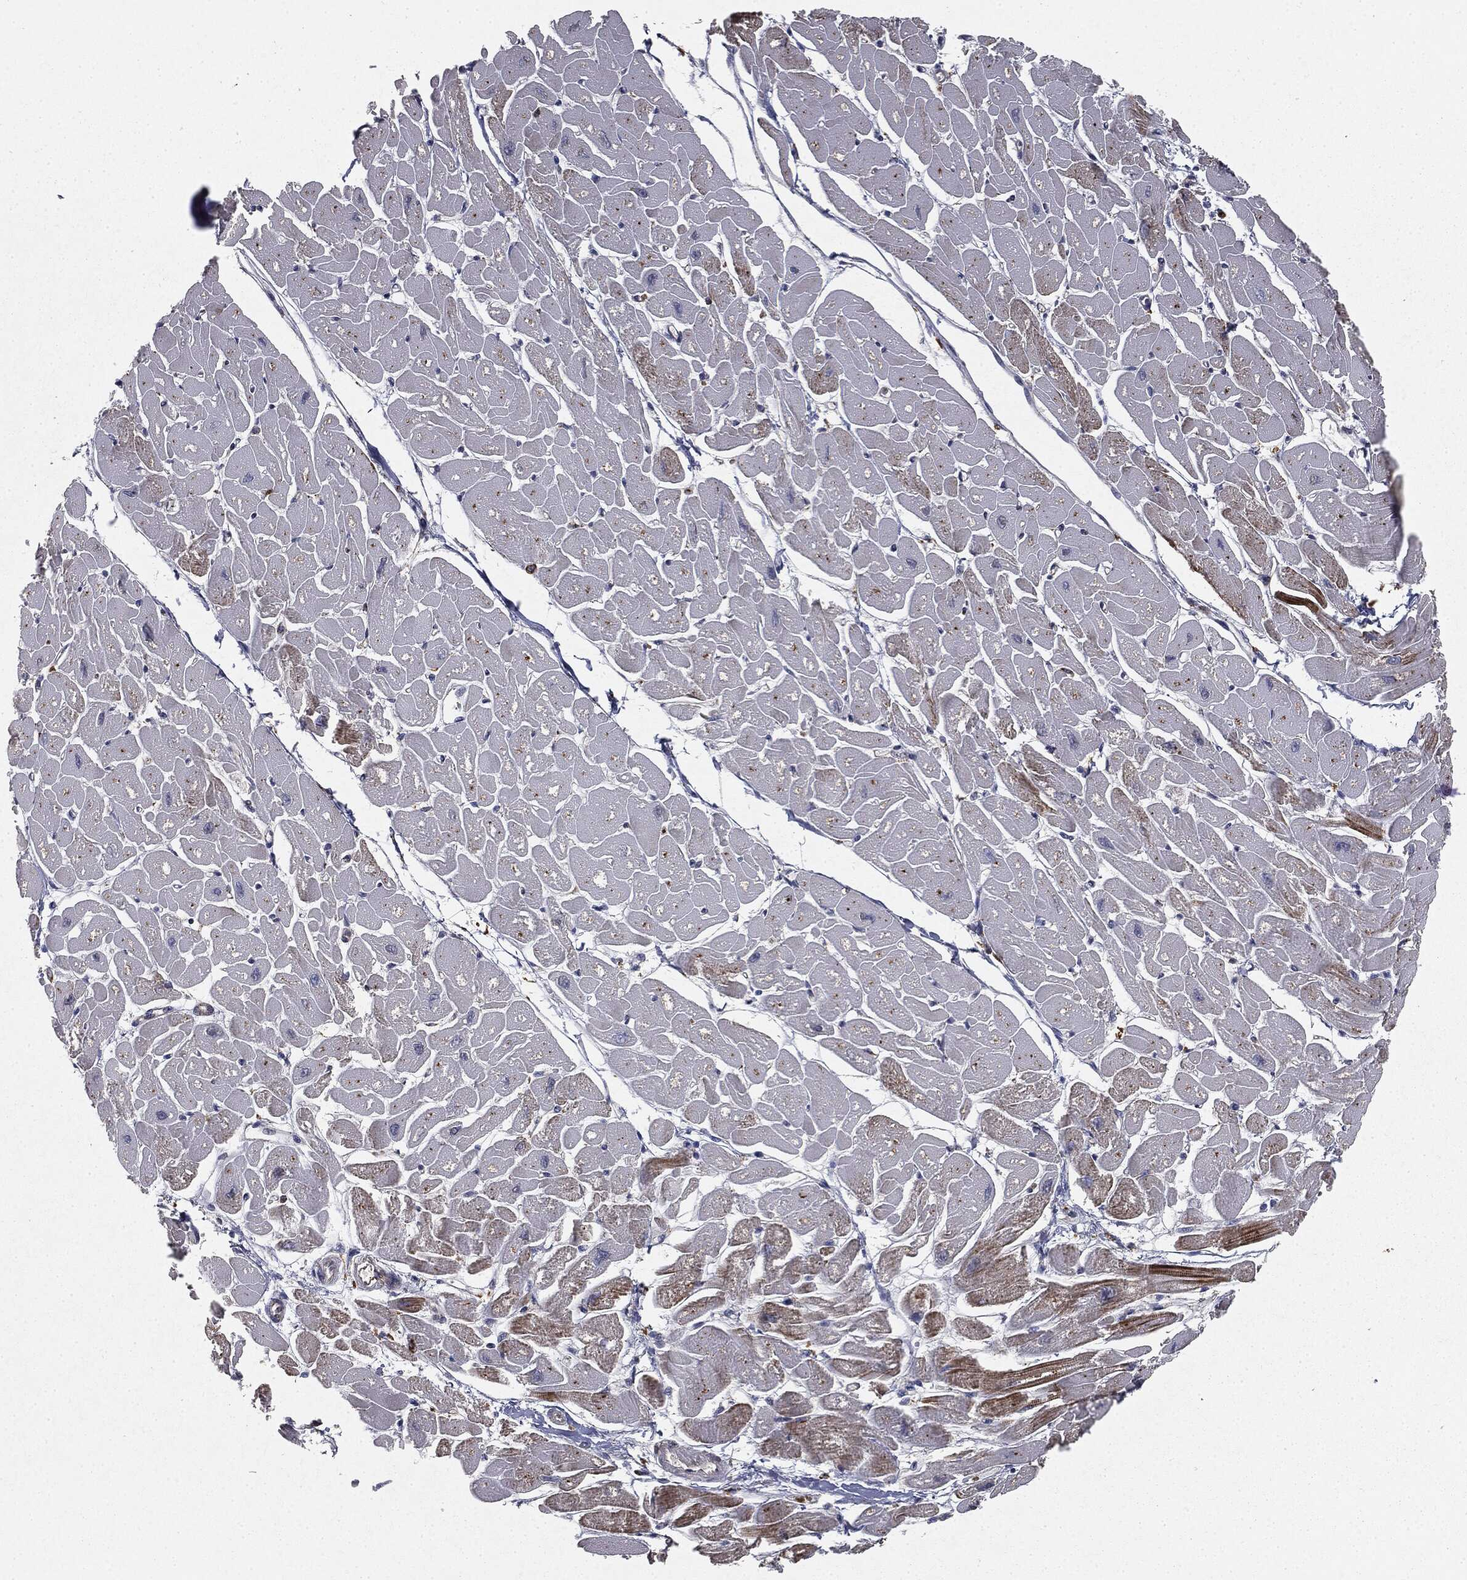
{"staining": {"intensity": "strong", "quantity": "<25%", "location": "cytoplasmic/membranous"}, "tissue": "heart muscle", "cell_type": "Cardiomyocytes", "image_type": "normal", "snomed": [{"axis": "morphology", "description": "Normal tissue, NOS"}, {"axis": "topography", "description": "Heart"}], "caption": "DAB (3,3'-diaminobenzidine) immunohistochemical staining of unremarkable human heart muscle shows strong cytoplasmic/membranous protein expression in approximately <25% of cardiomyocytes. The staining was performed using DAB to visualize the protein expression in brown, while the nuclei were stained in blue with hematoxylin (Magnification: 20x).", "gene": "CTSA", "patient": {"sex": "male", "age": 57}}